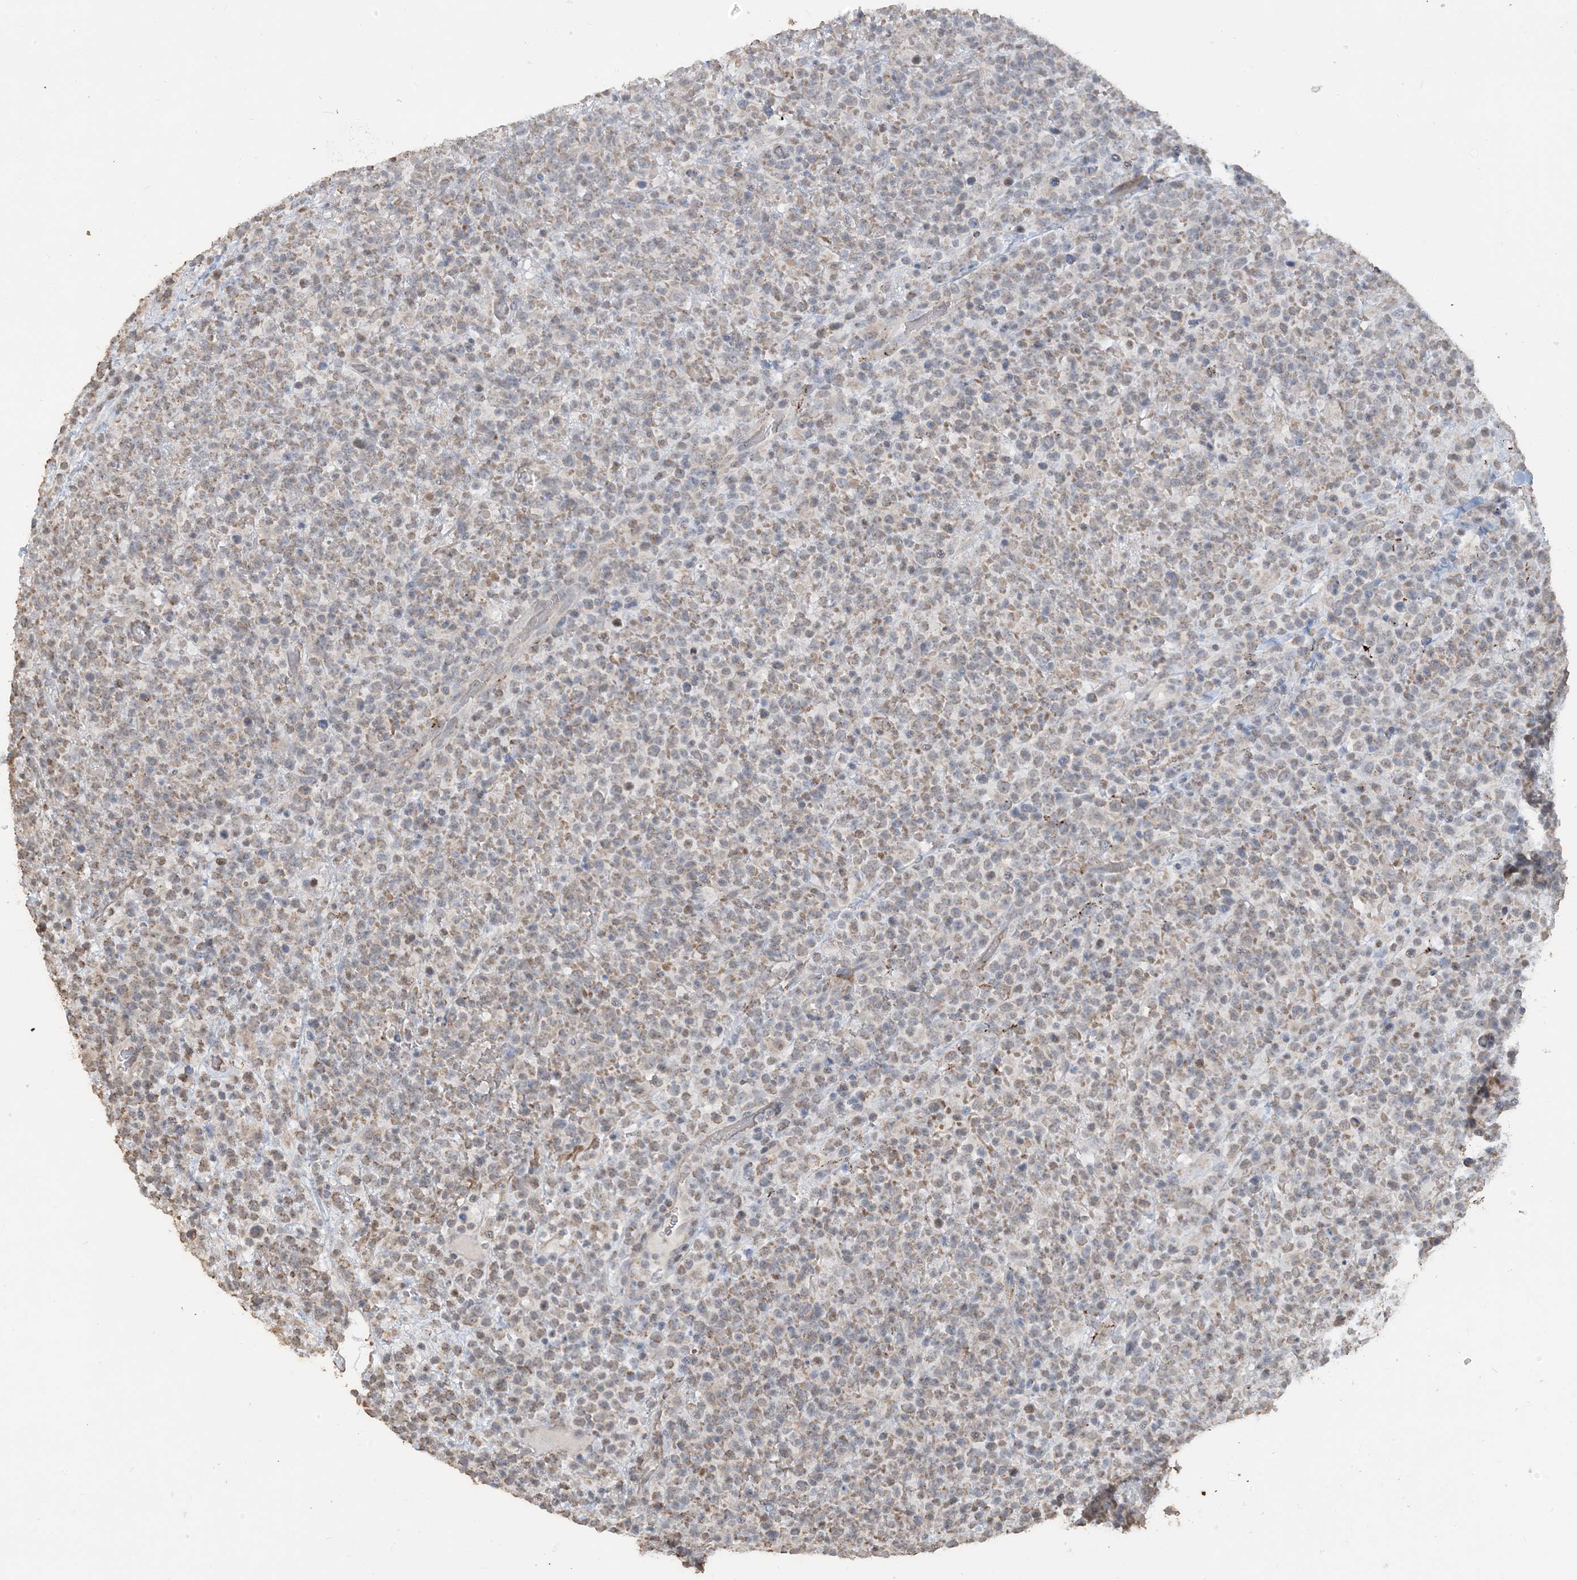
{"staining": {"intensity": "moderate", "quantity": "25%-75%", "location": "cytoplasmic/membranous"}, "tissue": "lymphoma", "cell_type": "Tumor cells", "image_type": "cancer", "snomed": [{"axis": "morphology", "description": "Malignant lymphoma, non-Hodgkin's type, High grade"}, {"axis": "topography", "description": "Colon"}], "caption": "Protein expression analysis of high-grade malignant lymphoma, non-Hodgkin's type shows moderate cytoplasmic/membranous positivity in approximately 25%-75% of tumor cells.", "gene": "SFMBT2", "patient": {"sex": "female", "age": 53}}